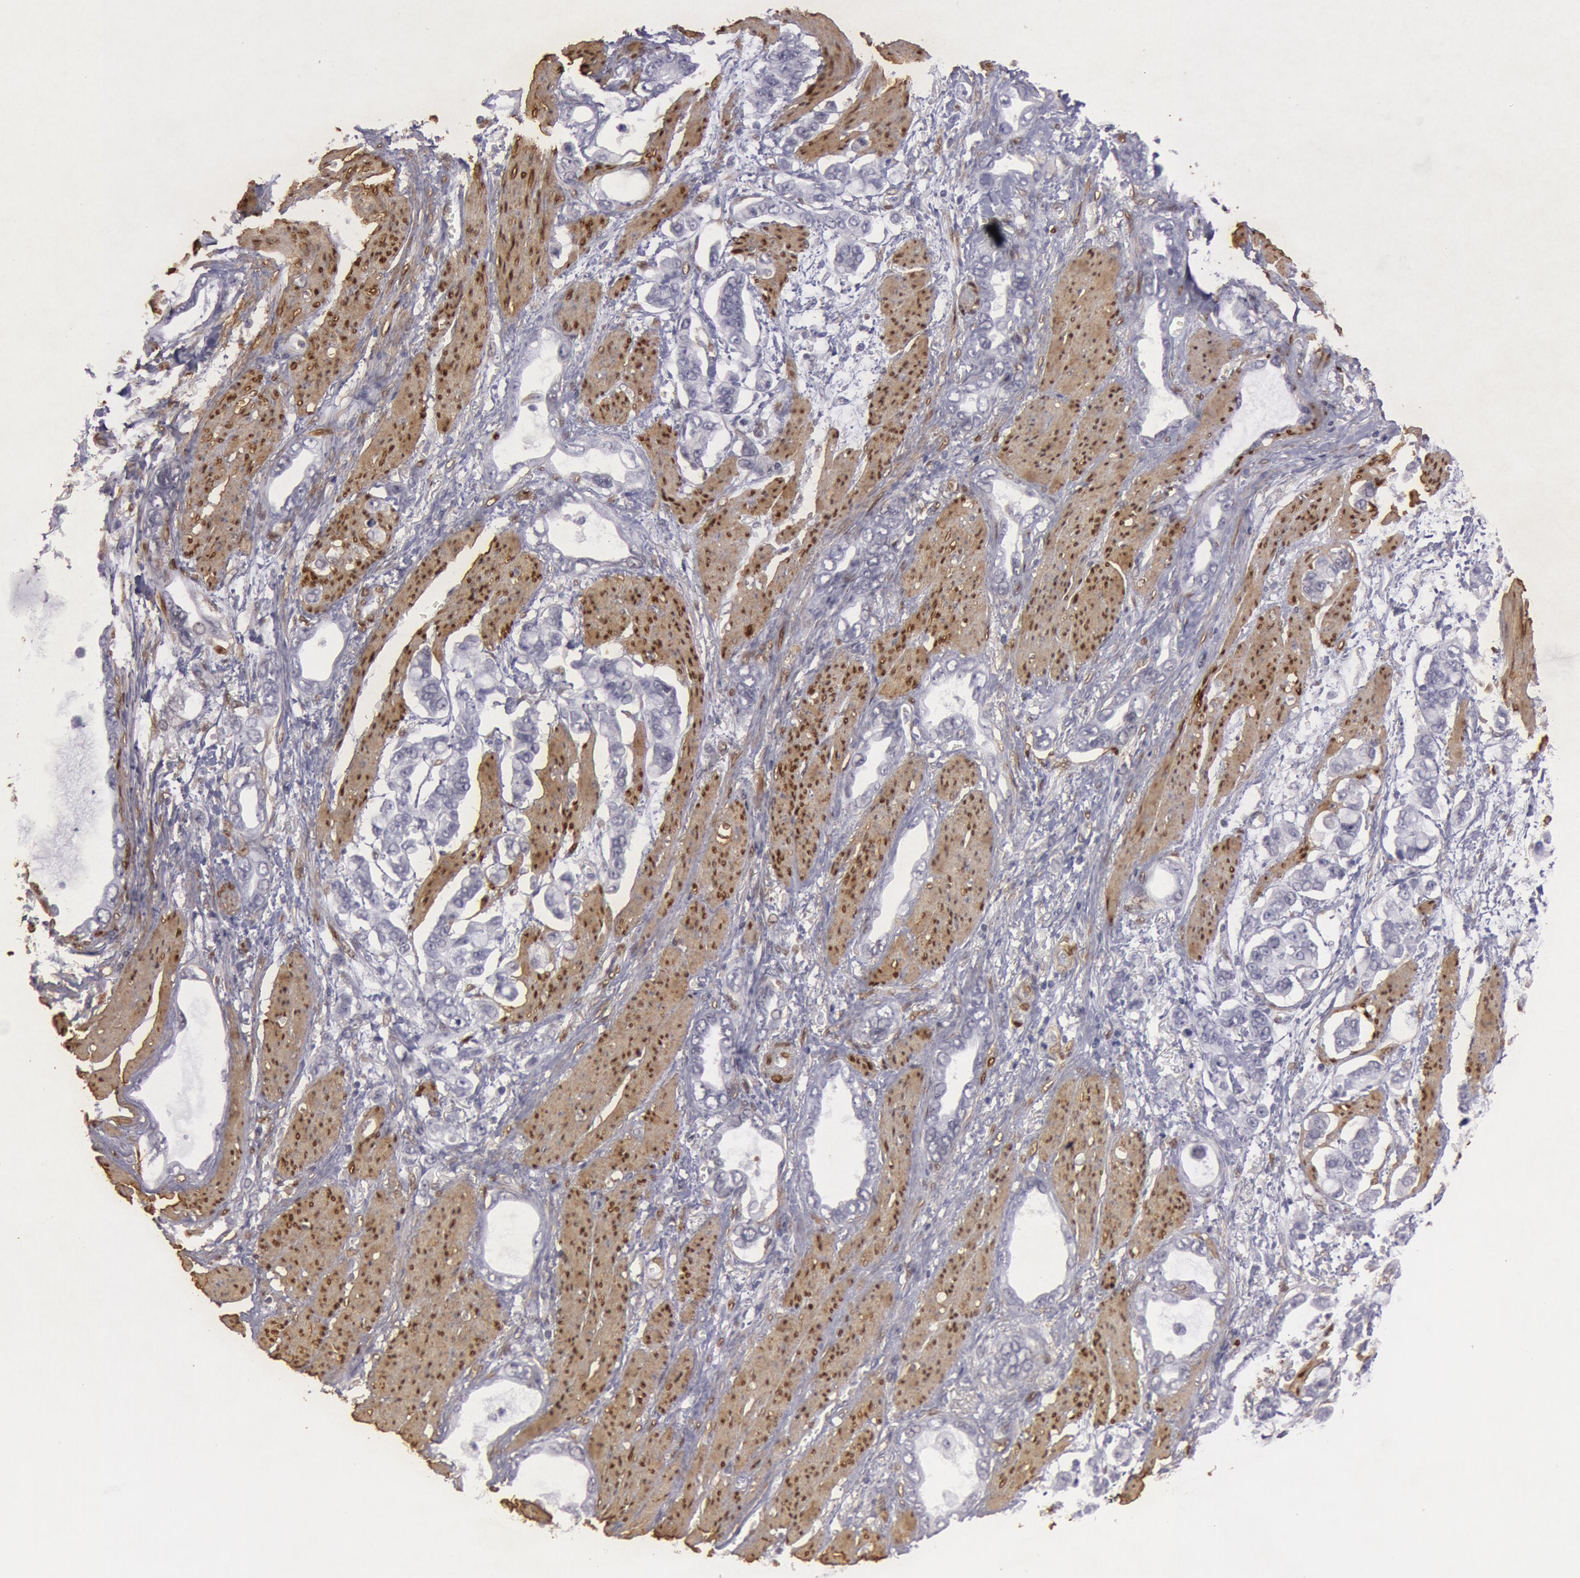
{"staining": {"intensity": "negative", "quantity": "none", "location": "none"}, "tissue": "stomach cancer", "cell_type": "Tumor cells", "image_type": "cancer", "snomed": [{"axis": "morphology", "description": "Adenocarcinoma, NOS"}, {"axis": "topography", "description": "Stomach"}], "caption": "A high-resolution histopathology image shows immunohistochemistry staining of adenocarcinoma (stomach), which reveals no significant positivity in tumor cells.", "gene": "TAGLN", "patient": {"sex": "male", "age": 78}}